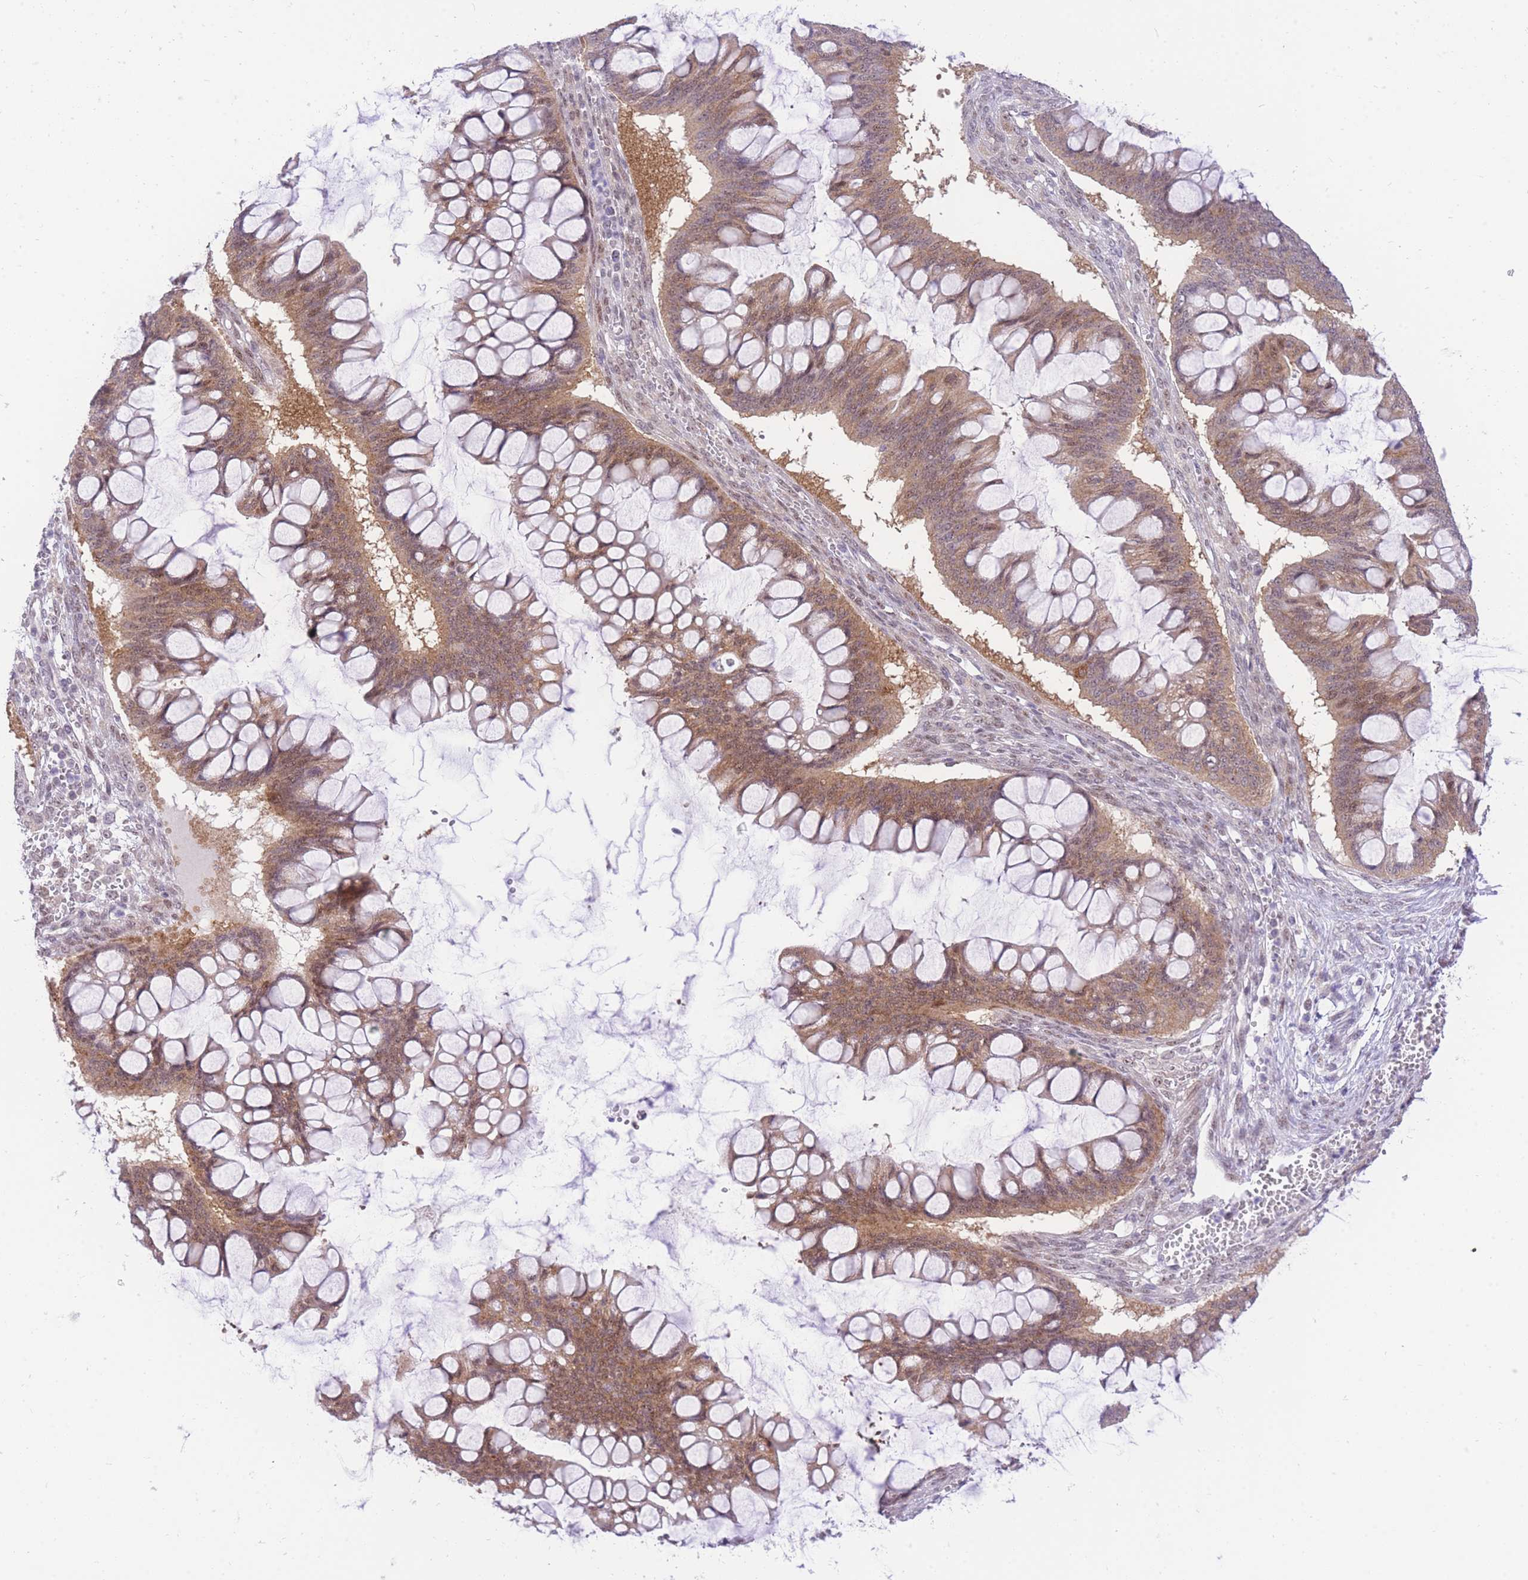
{"staining": {"intensity": "moderate", "quantity": ">75%", "location": "cytoplasmic/membranous"}, "tissue": "ovarian cancer", "cell_type": "Tumor cells", "image_type": "cancer", "snomed": [{"axis": "morphology", "description": "Cystadenocarcinoma, mucinous, NOS"}, {"axis": "topography", "description": "Ovary"}], "caption": "Immunohistochemical staining of ovarian mucinous cystadenocarcinoma shows moderate cytoplasmic/membranous protein expression in approximately >75% of tumor cells.", "gene": "STK39", "patient": {"sex": "female", "age": 73}}